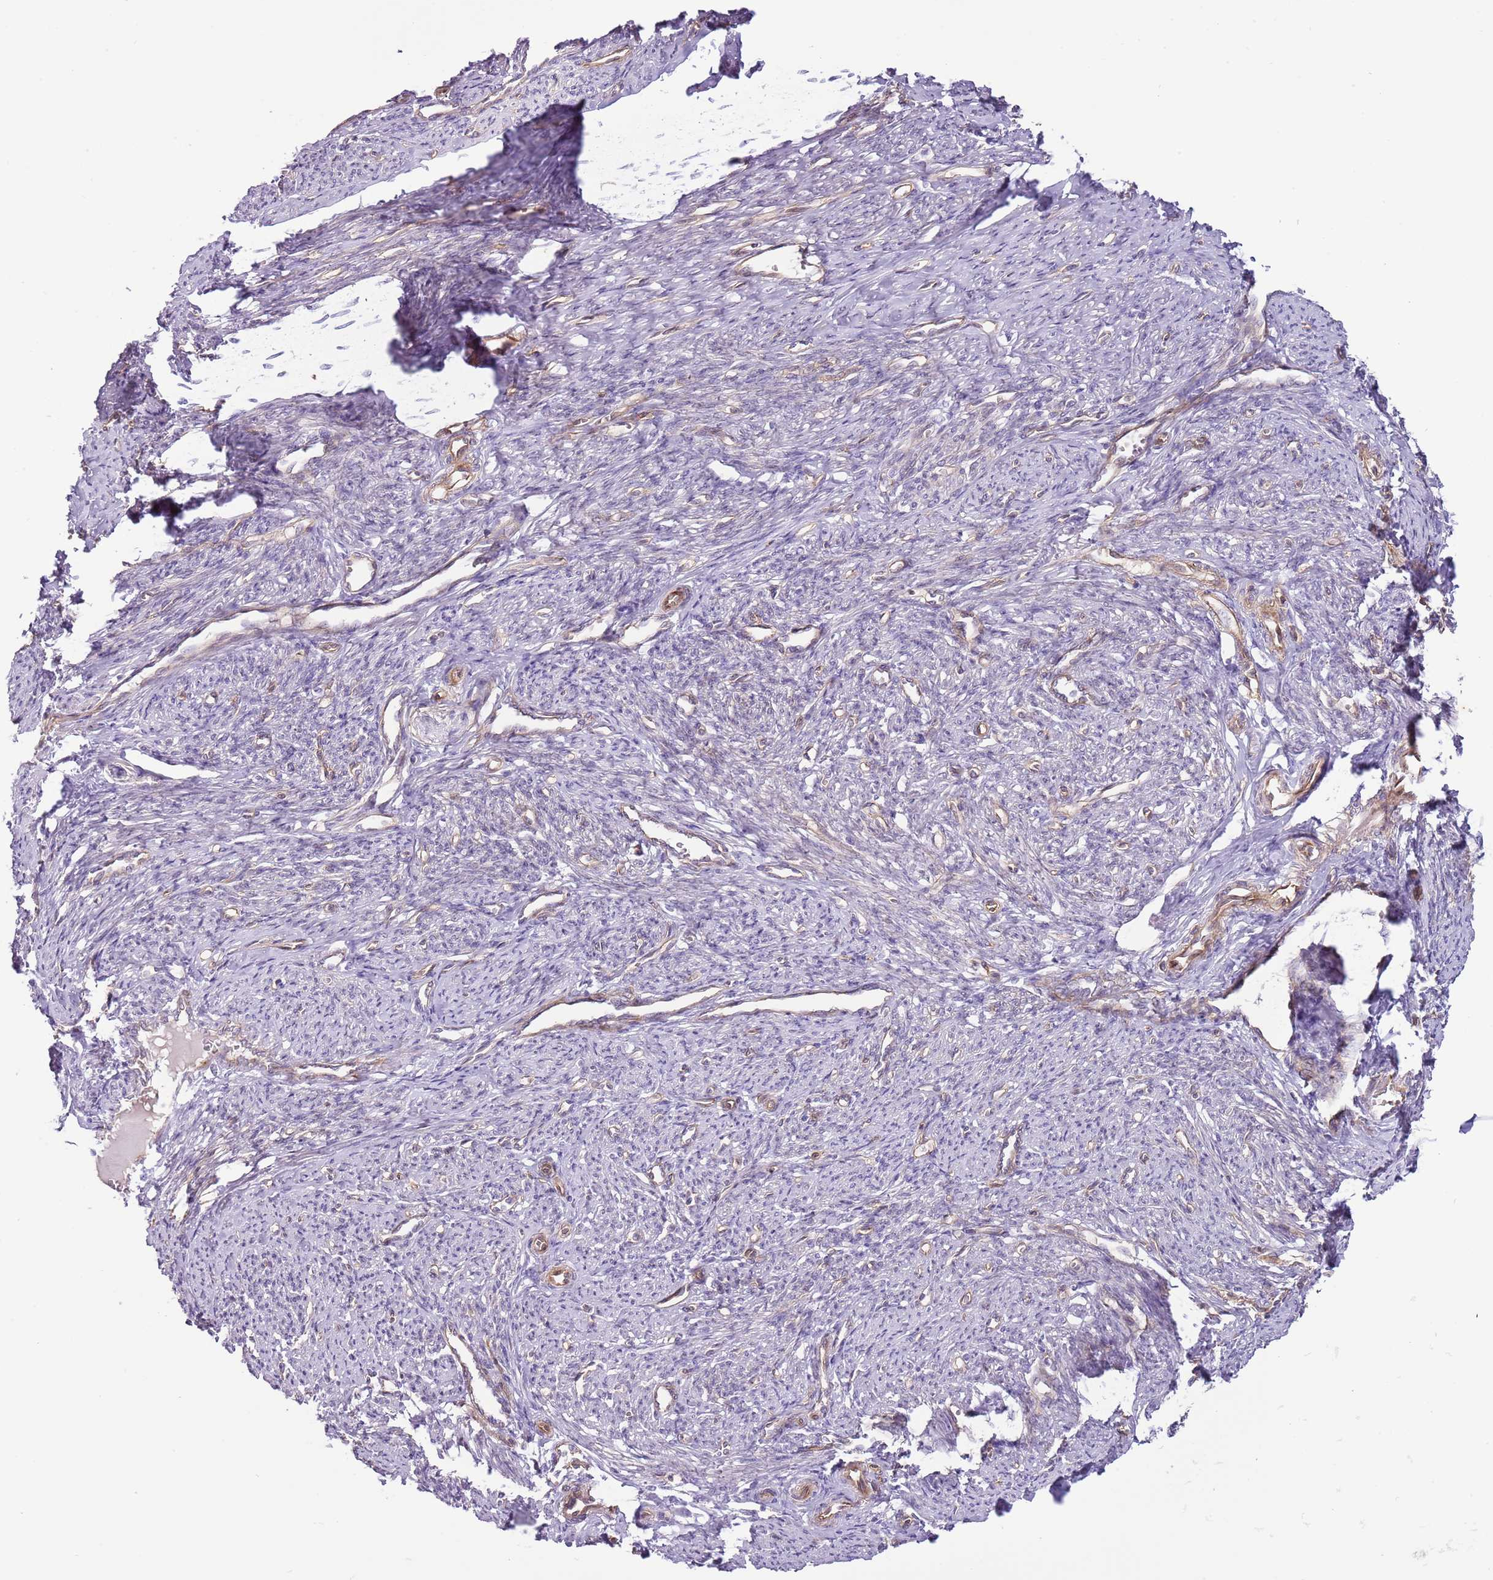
{"staining": {"intensity": "moderate", "quantity": "<25%", "location": "cytoplasmic/membranous"}, "tissue": "smooth muscle", "cell_type": "Smooth muscle cells", "image_type": "normal", "snomed": [{"axis": "morphology", "description": "Normal tissue, NOS"}, {"axis": "topography", "description": "Smooth muscle"}, {"axis": "topography", "description": "Uterus"}], "caption": "Smooth muscle cells display low levels of moderate cytoplasmic/membranous expression in about <25% of cells in benign human smooth muscle.", "gene": "MRO", "patient": {"sex": "female", "age": 59}}